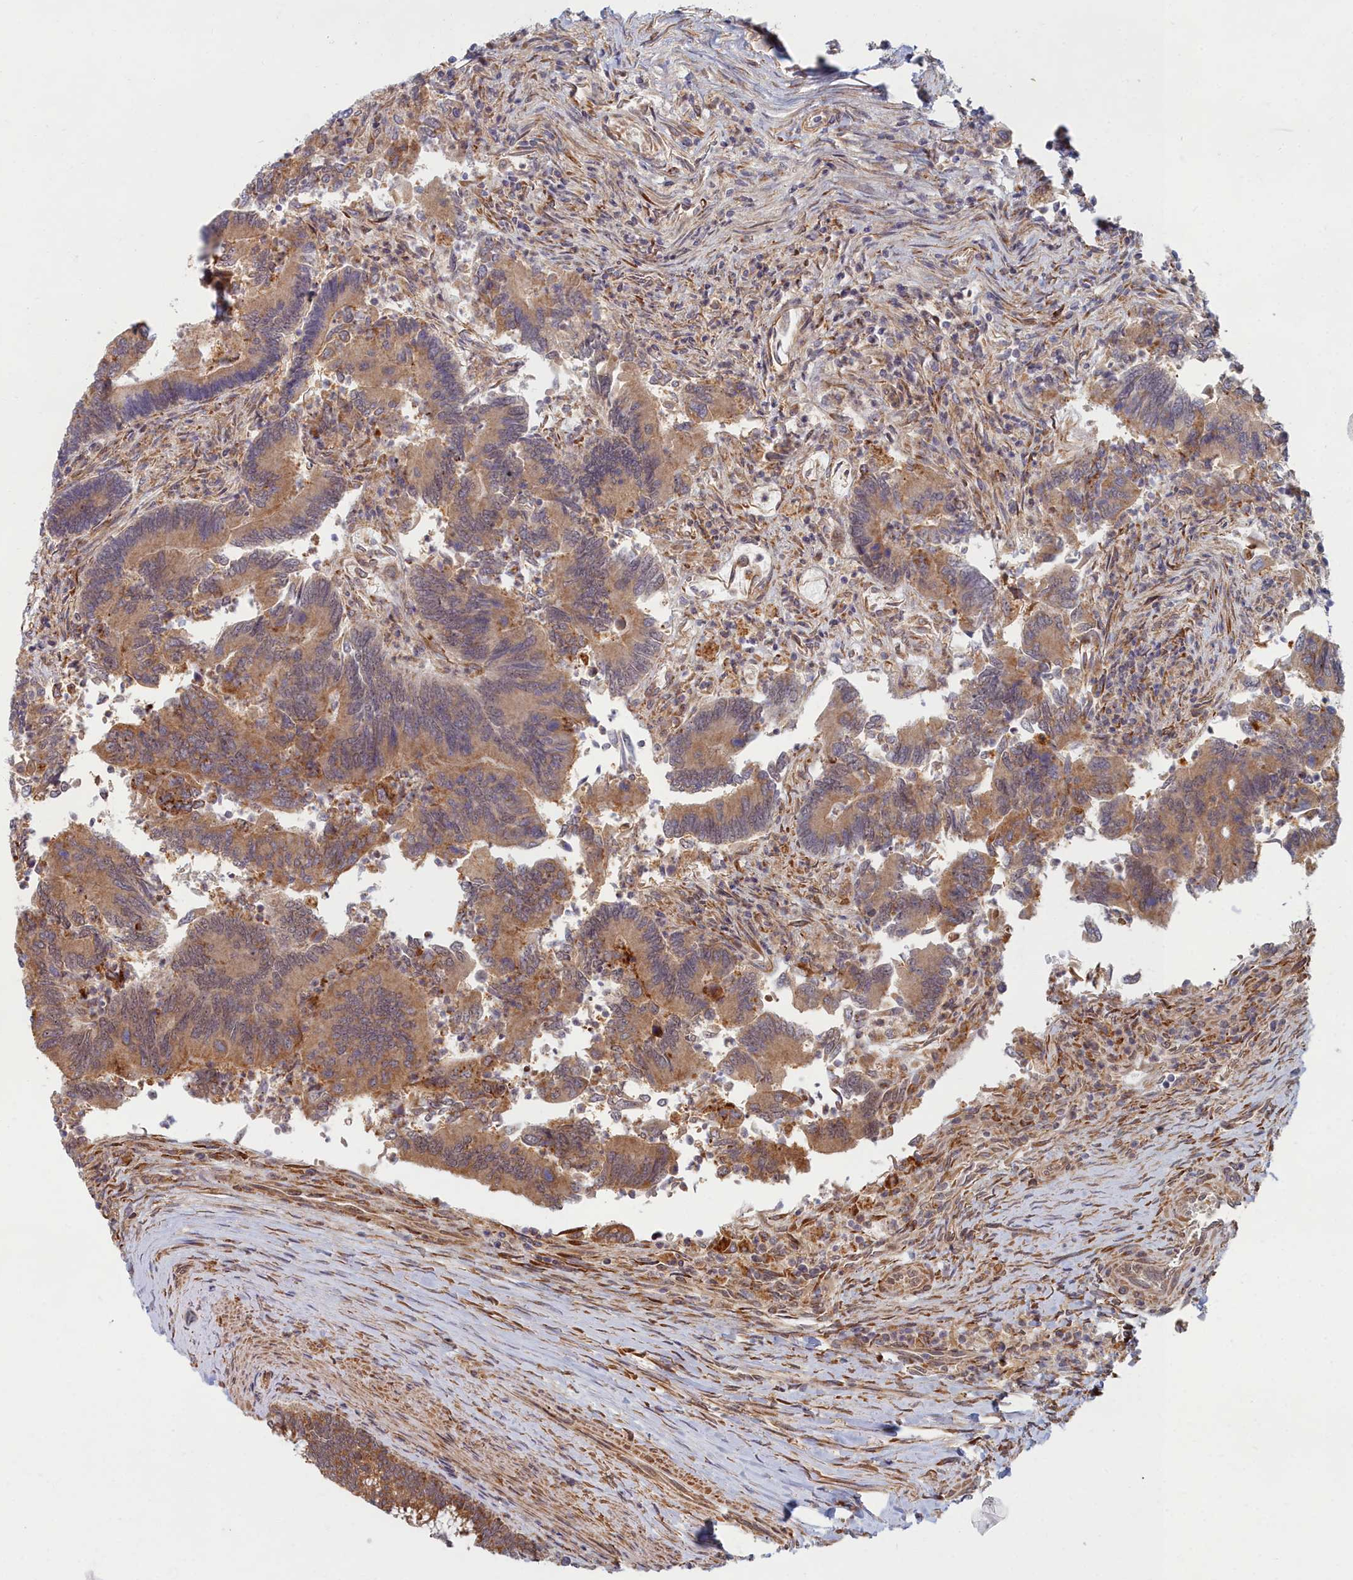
{"staining": {"intensity": "moderate", "quantity": ">75%", "location": "cytoplasmic/membranous"}, "tissue": "colorectal cancer", "cell_type": "Tumor cells", "image_type": "cancer", "snomed": [{"axis": "morphology", "description": "Adenocarcinoma, NOS"}, {"axis": "topography", "description": "Colon"}], "caption": "High-power microscopy captured an immunohistochemistry (IHC) image of adenocarcinoma (colorectal), revealing moderate cytoplasmic/membranous staining in approximately >75% of tumor cells. The staining was performed using DAB (3,3'-diaminobenzidine) to visualize the protein expression in brown, while the nuclei were stained in blue with hematoxylin (Magnification: 20x).", "gene": "MAK16", "patient": {"sex": "female", "age": 67}}